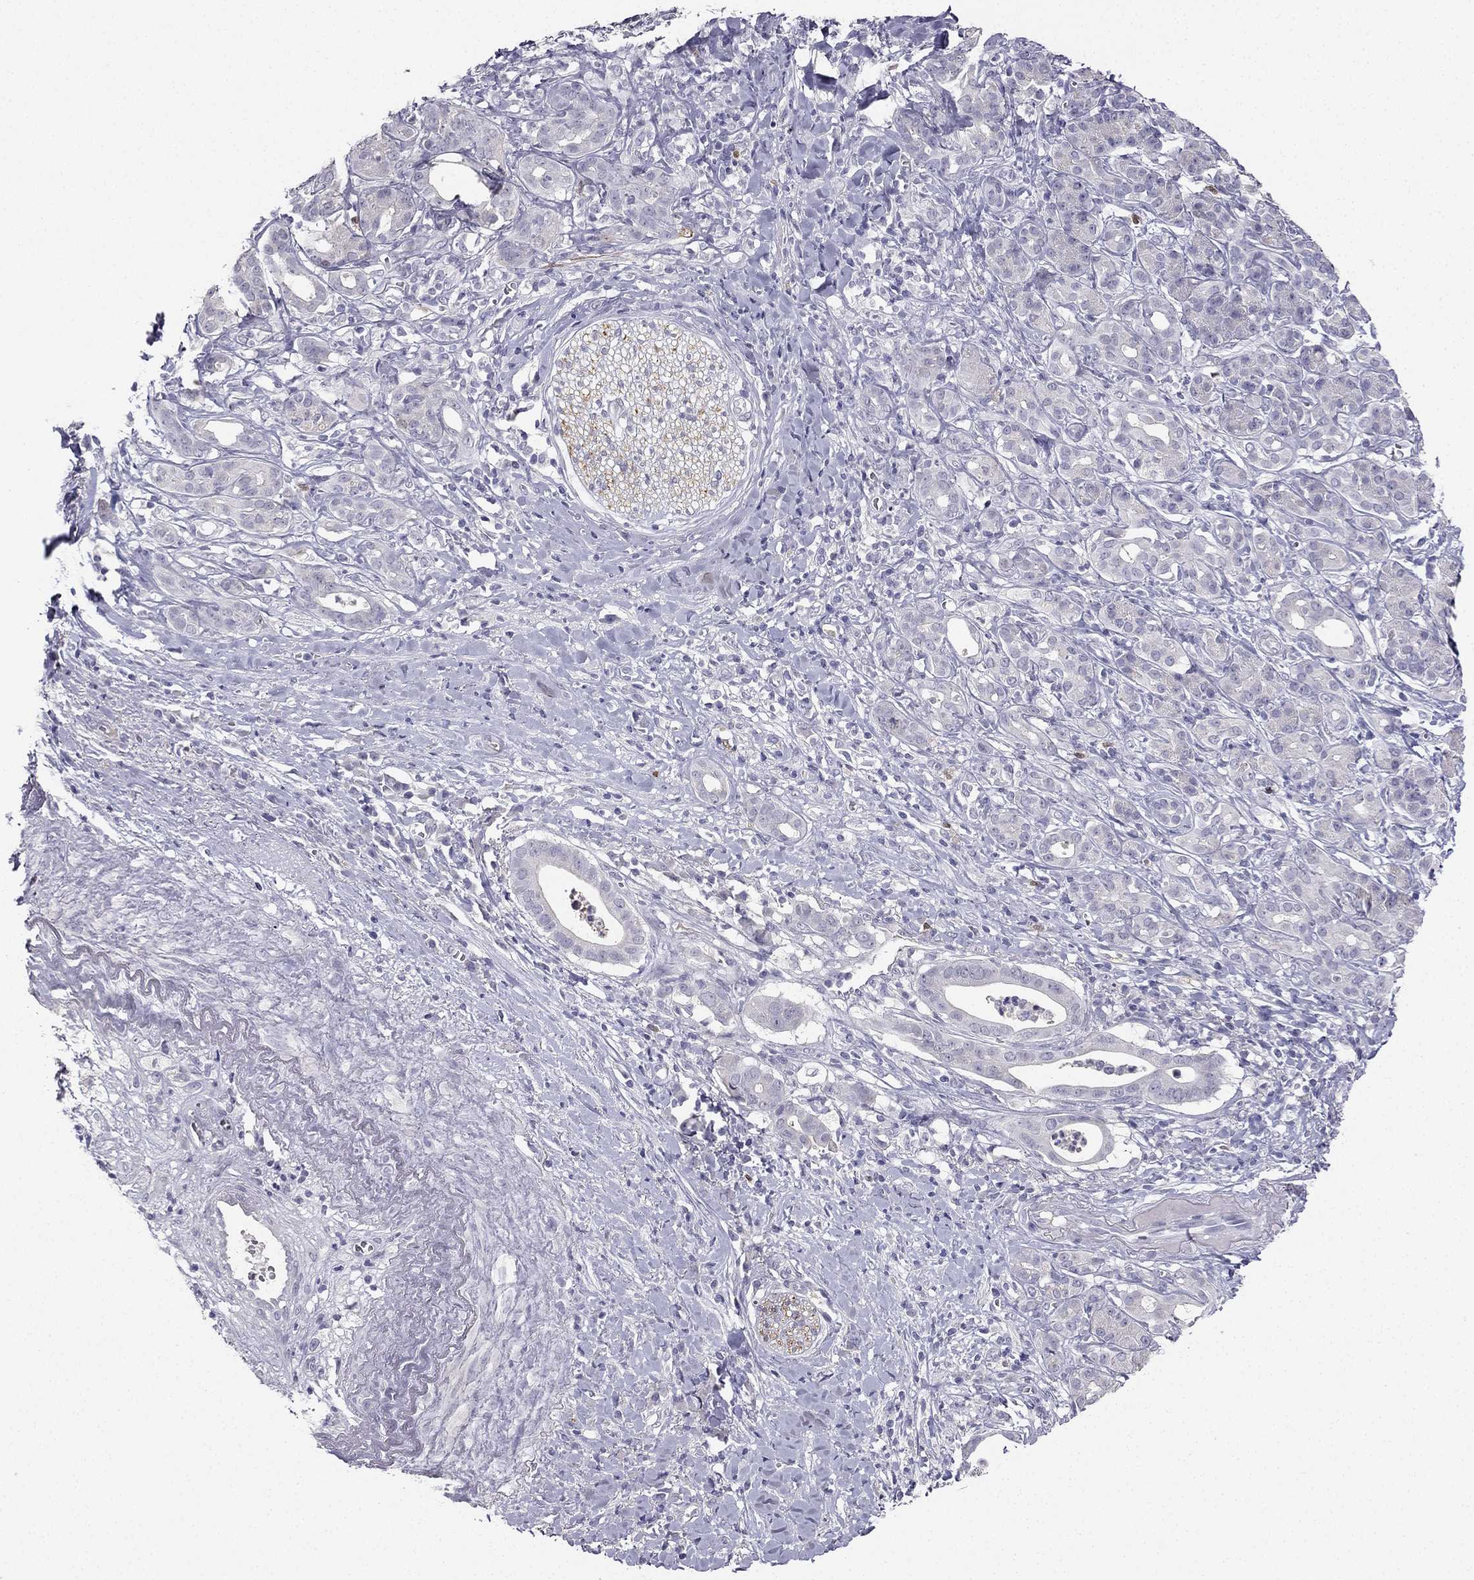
{"staining": {"intensity": "negative", "quantity": "none", "location": "none"}, "tissue": "pancreatic cancer", "cell_type": "Tumor cells", "image_type": "cancer", "snomed": [{"axis": "morphology", "description": "Adenocarcinoma, NOS"}, {"axis": "topography", "description": "Pancreas"}], "caption": "DAB (3,3'-diaminobenzidine) immunohistochemical staining of adenocarcinoma (pancreatic) exhibits no significant expression in tumor cells.", "gene": "CALB2", "patient": {"sex": "male", "age": 61}}